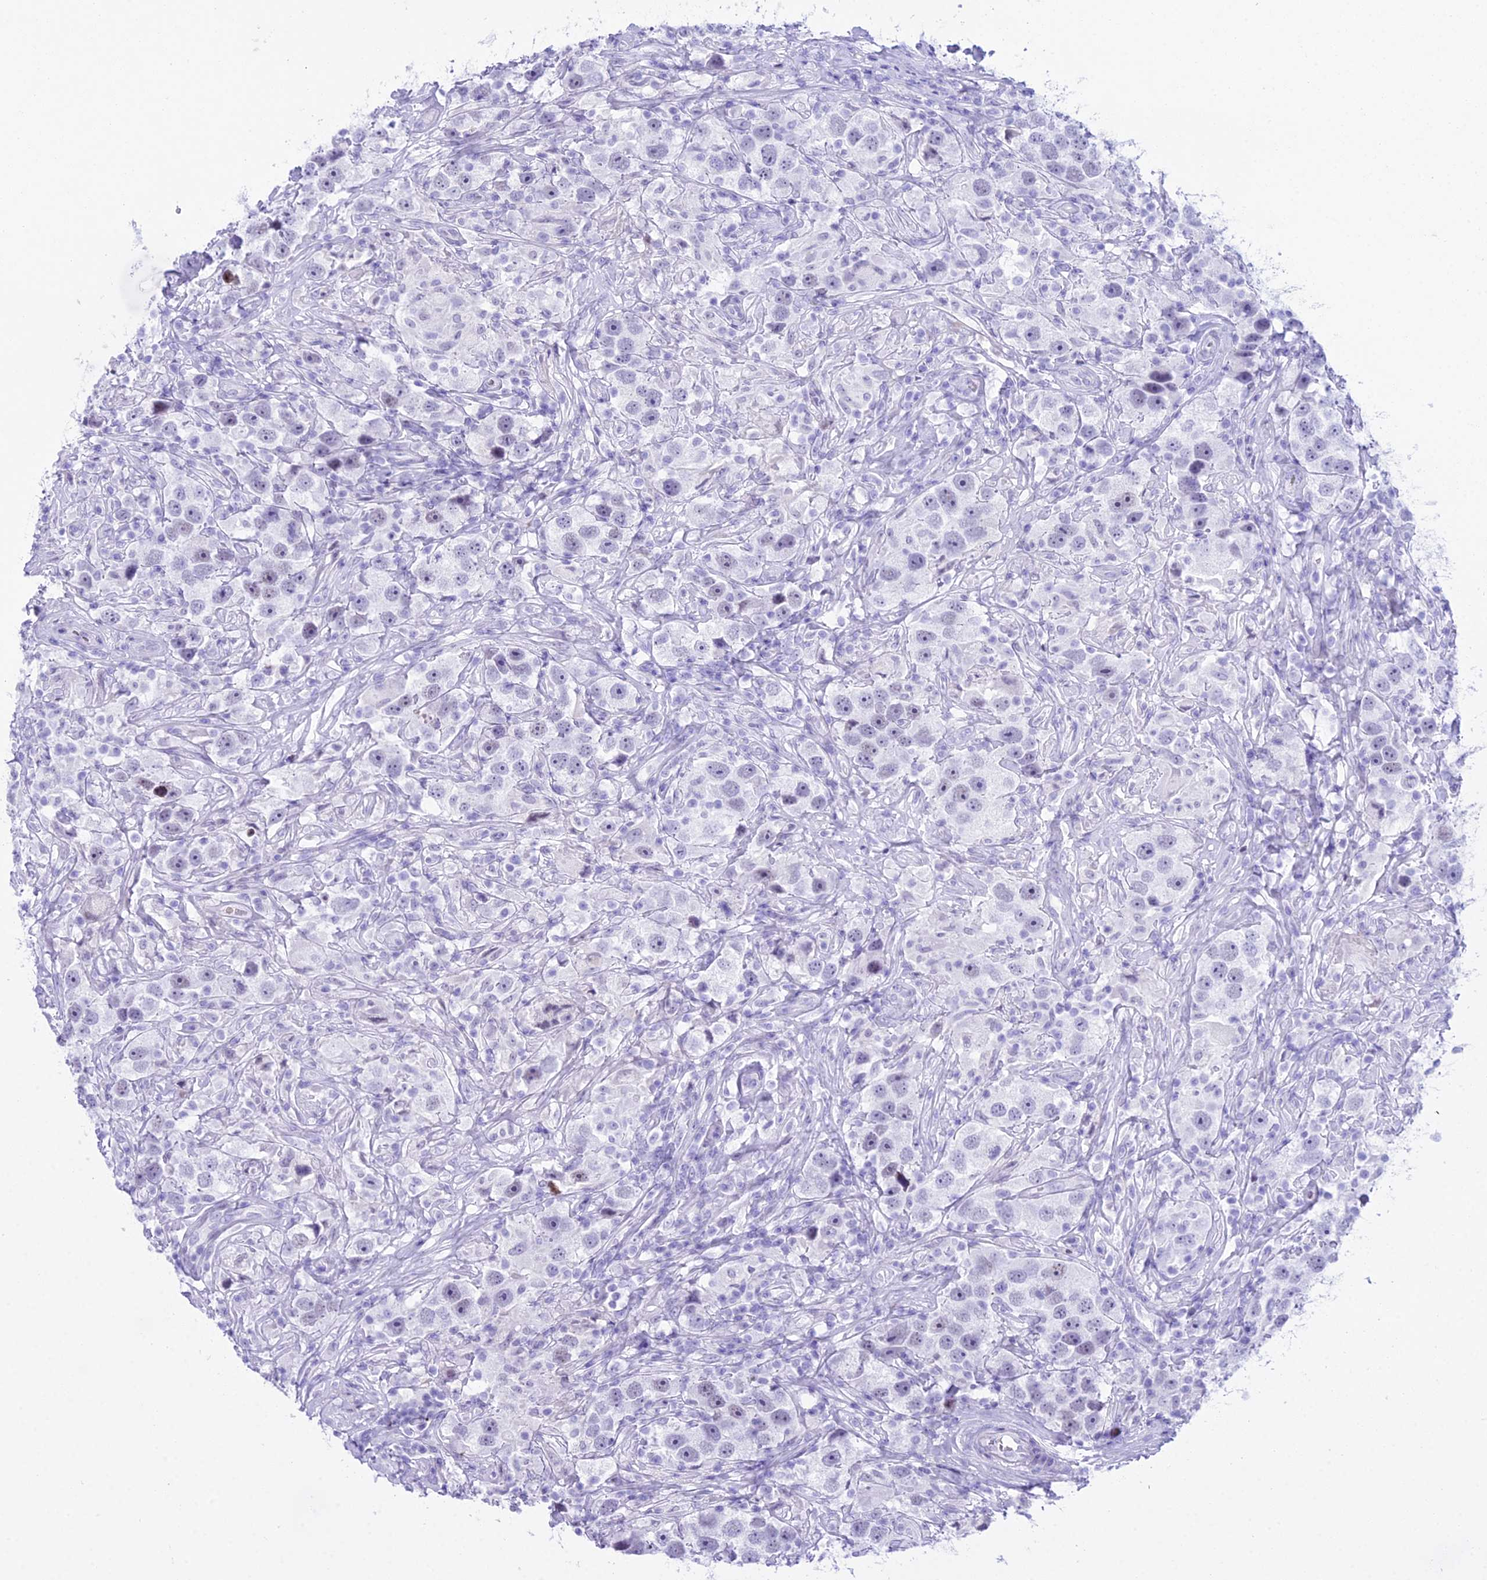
{"staining": {"intensity": "negative", "quantity": "none", "location": "none"}, "tissue": "testis cancer", "cell_type": "Tumor cells", "image_type": "cancer", "snomed": [{"axis": "morphology", "description": "Seminoma, NOS"}, {"axis": "topography", "description": "Testis"}], "caption": "A micrograph of human testis cancer (seminoma) is negative for staining in tumor cells.", "gene": "RNPS1", "patient": {"sex": "male", "age": 49}}